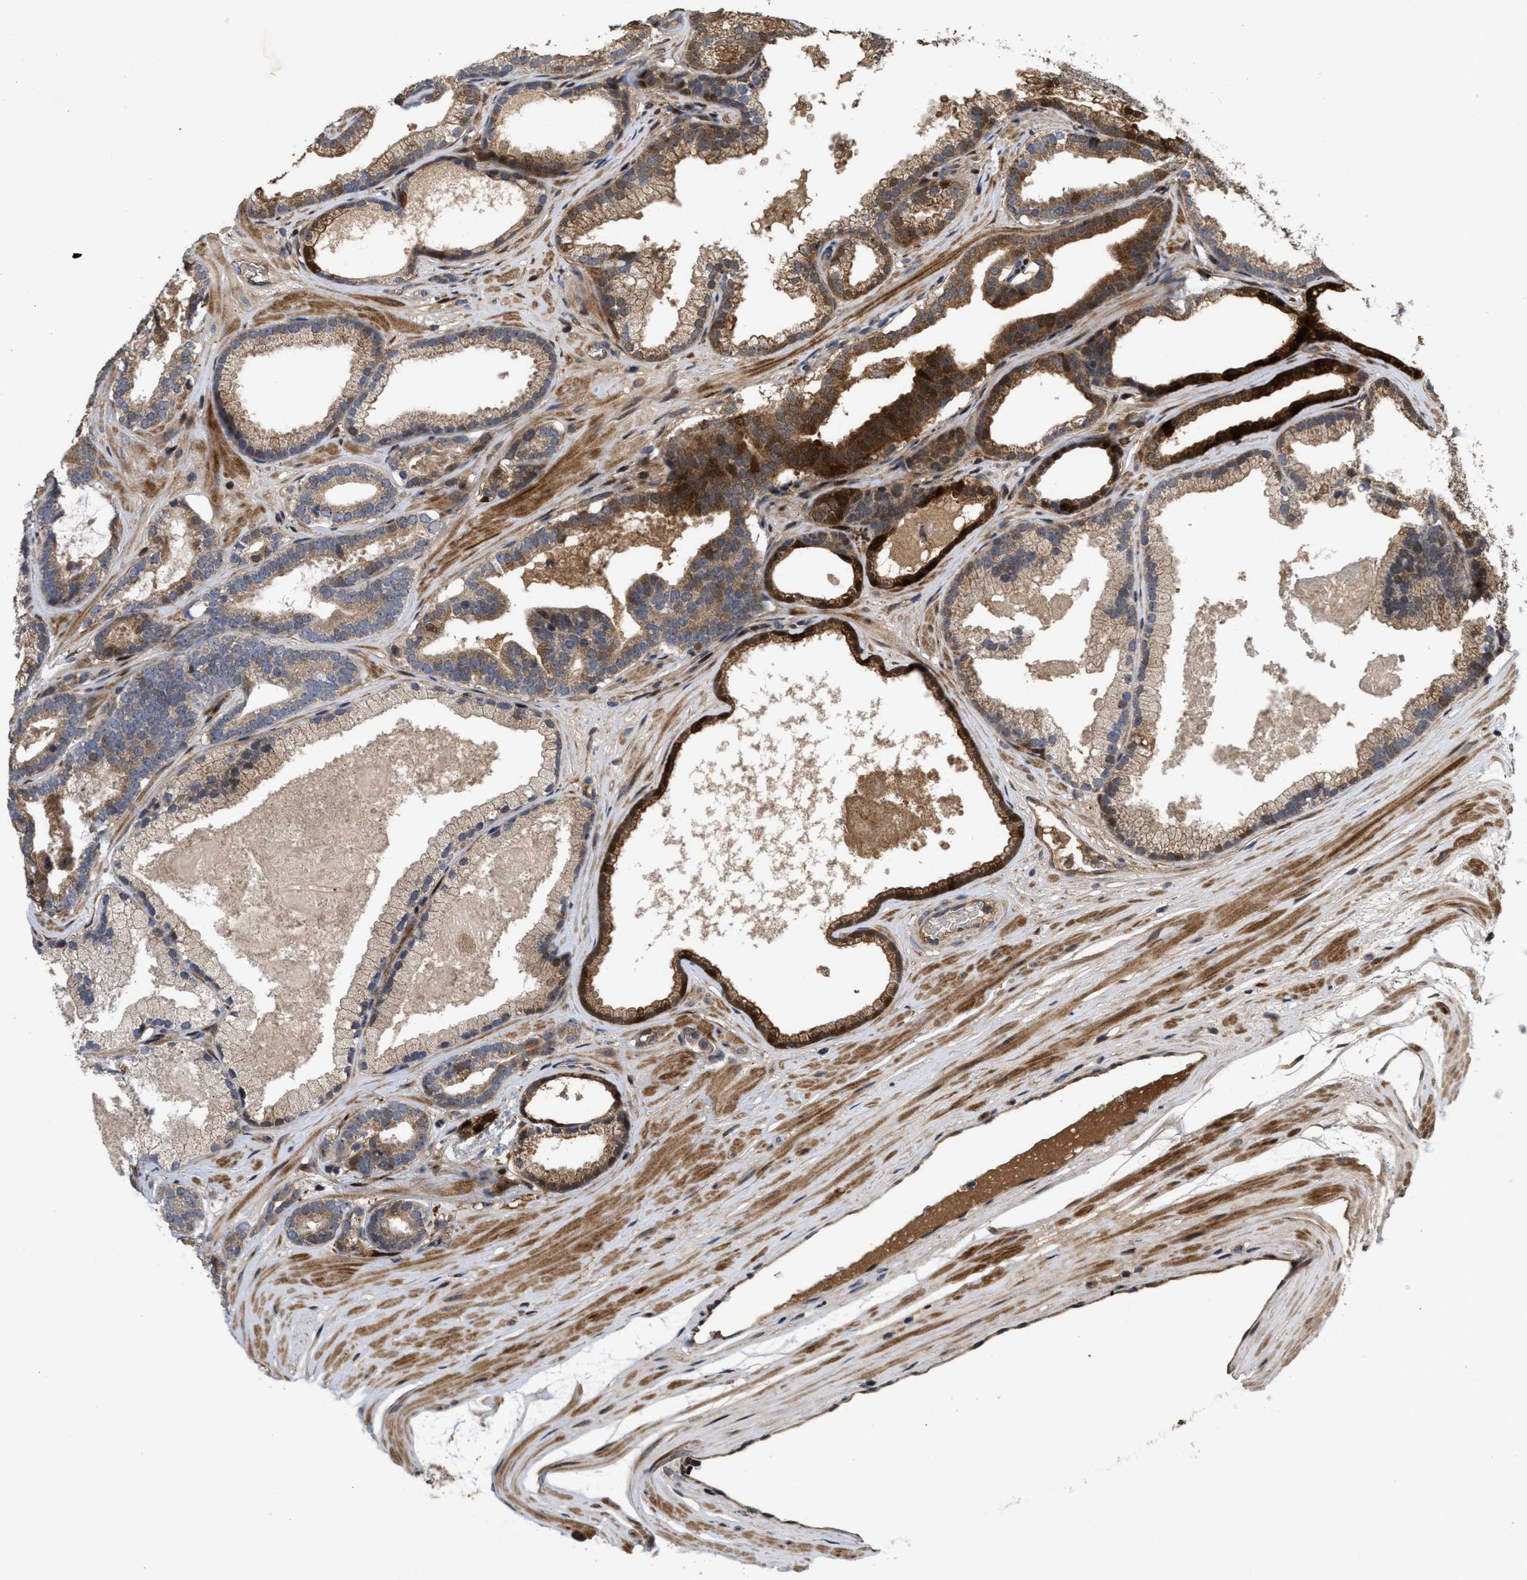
{"staining": {"intensity": "strong", "quantity": "25%-75%", "location": "cytoplasmic/membranous"}, "tissue": "prostate cancer", "cell_type": "Tumor cells", "image_type": "cancer", "snomed": [{"axis": "morphology", "description": "Adenocarcinoma, High grade"}, {"axis": "topography", "description": "Prostate"}], "caption": "Immunohistochemical staining of high-grade adenocarcinoma (prostate) shows strong cytoplasmic/membranous protein positivity in approximately 25%-75% of tumor cells.", "gene": "CBR3", "patient": {"sex": "male", "age": 60}}